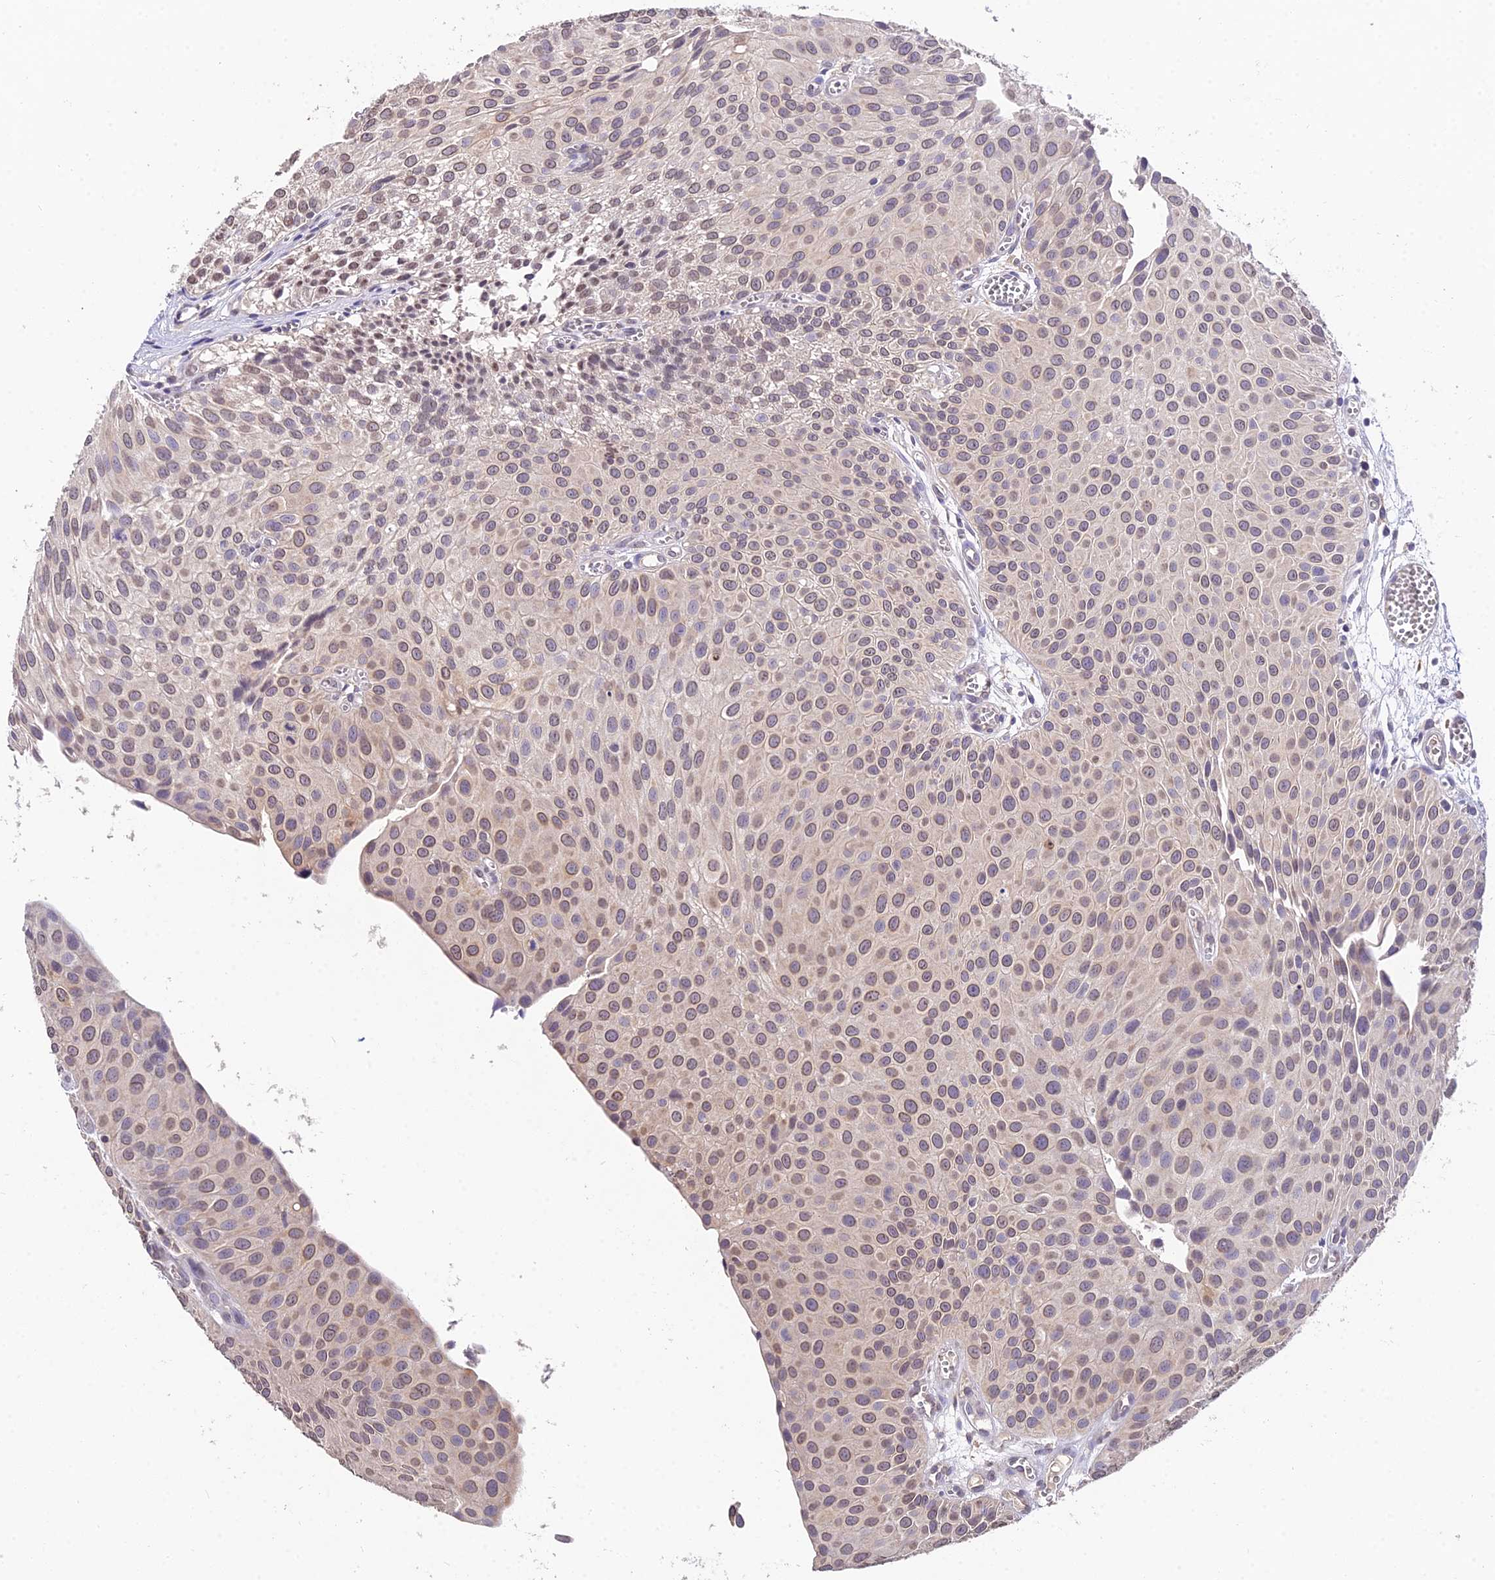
{"staining": {"intensity": "weak", "quantity": "25%-75%", "location": "nuclear"}, "tissue": "urothelial cancer", "cell_type": "Tumor cells", "image_type": "cancer", "snomed": [{"axis": "morphology", "description": "Urothelial carcinoma, Low grade"}, {"axis": "topography", "description": "Urinary bladder"}], "caption": "Protein expression analysis of urothelial carcinoma (low-grade) exhibits weak nuclear positivity in approximately 25%-75% of tumor cells.", "gene": "PGK1", "patient": {"sex": "male", "age": 88}}